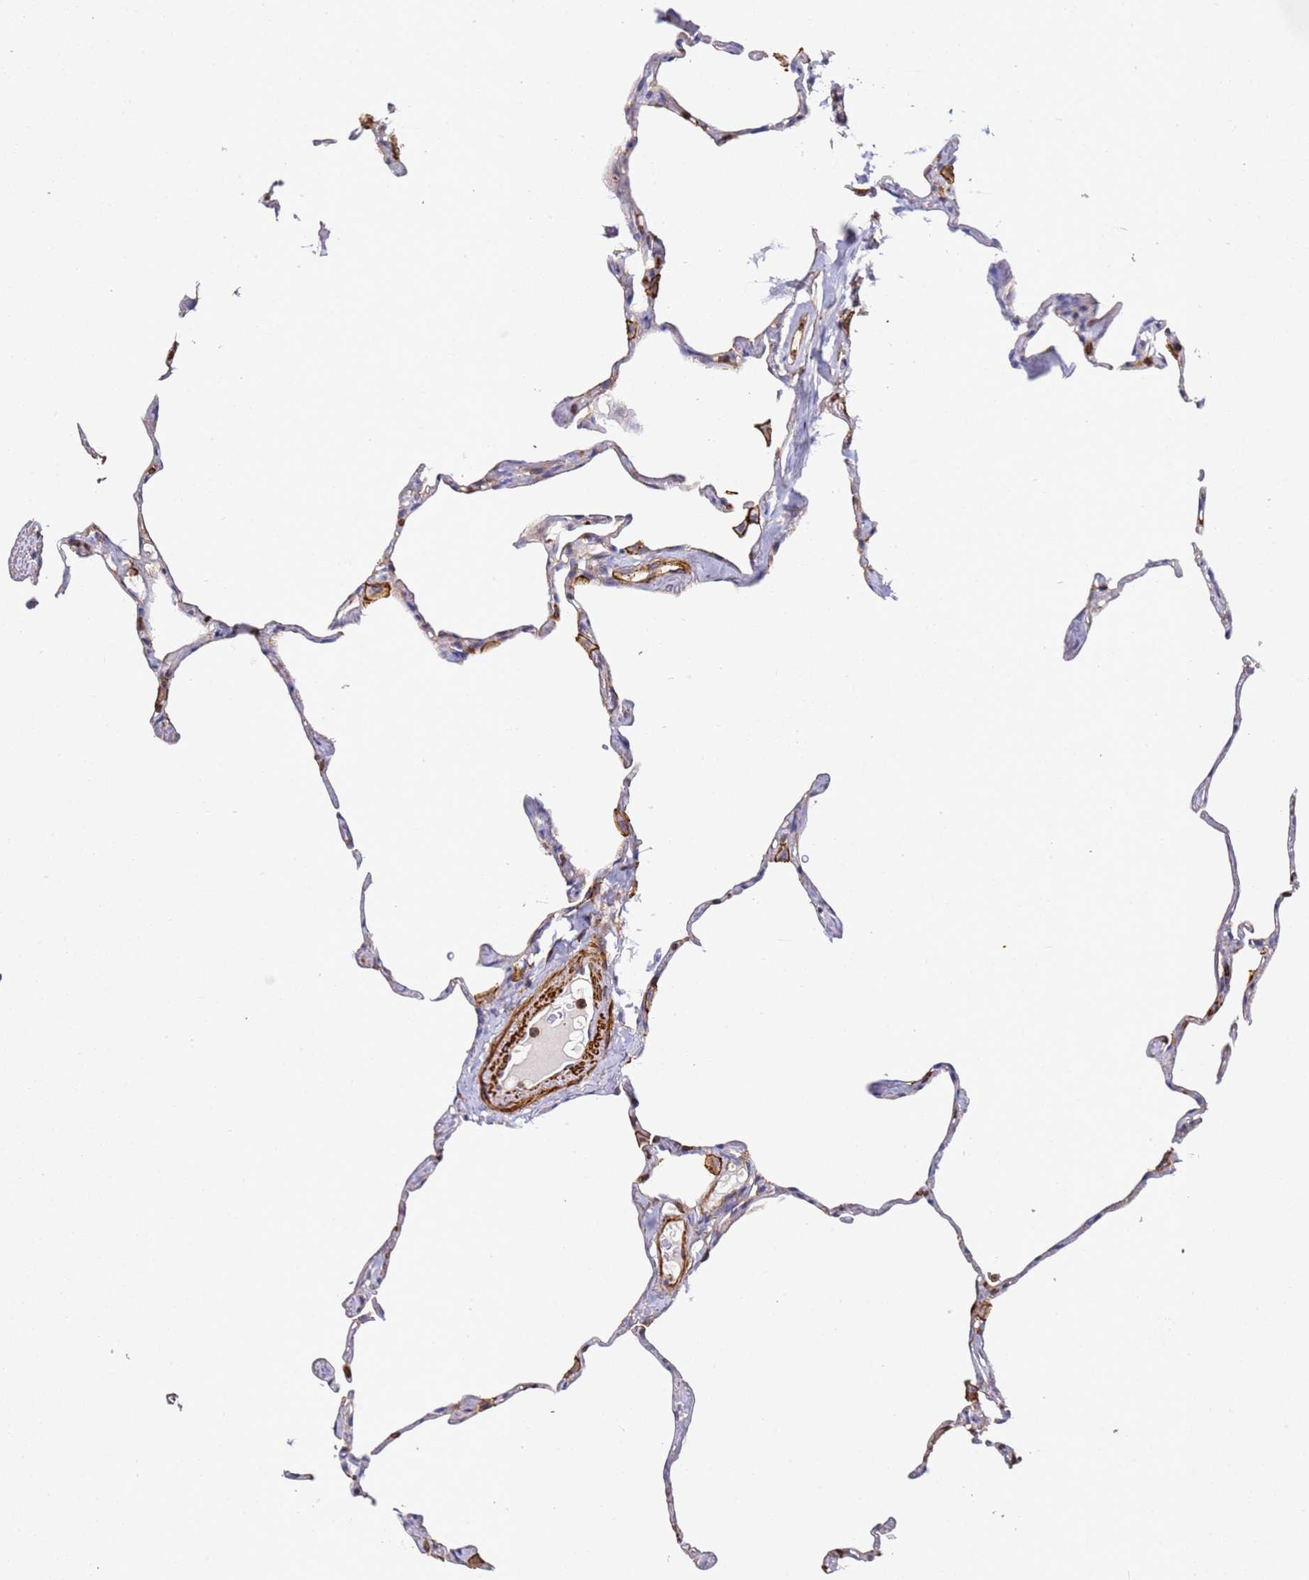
{"staining": {"intensity": "negative", "quantity": "none", "location": "none"}, "tissue": "lung", "cell_type": "Alveolar cells", "image_type": "normal", "snomed": [{"axis": "morphology", "description": "Normal tissue, NOS"}, {"axis": "topography", "description": "Lung"}], "caption": "This is an IHC photomicrograph of normal lung. There is no staining in alveolar cells.", "gene": "ZNF671", "patient": {"sex": "male", "age": 65}}